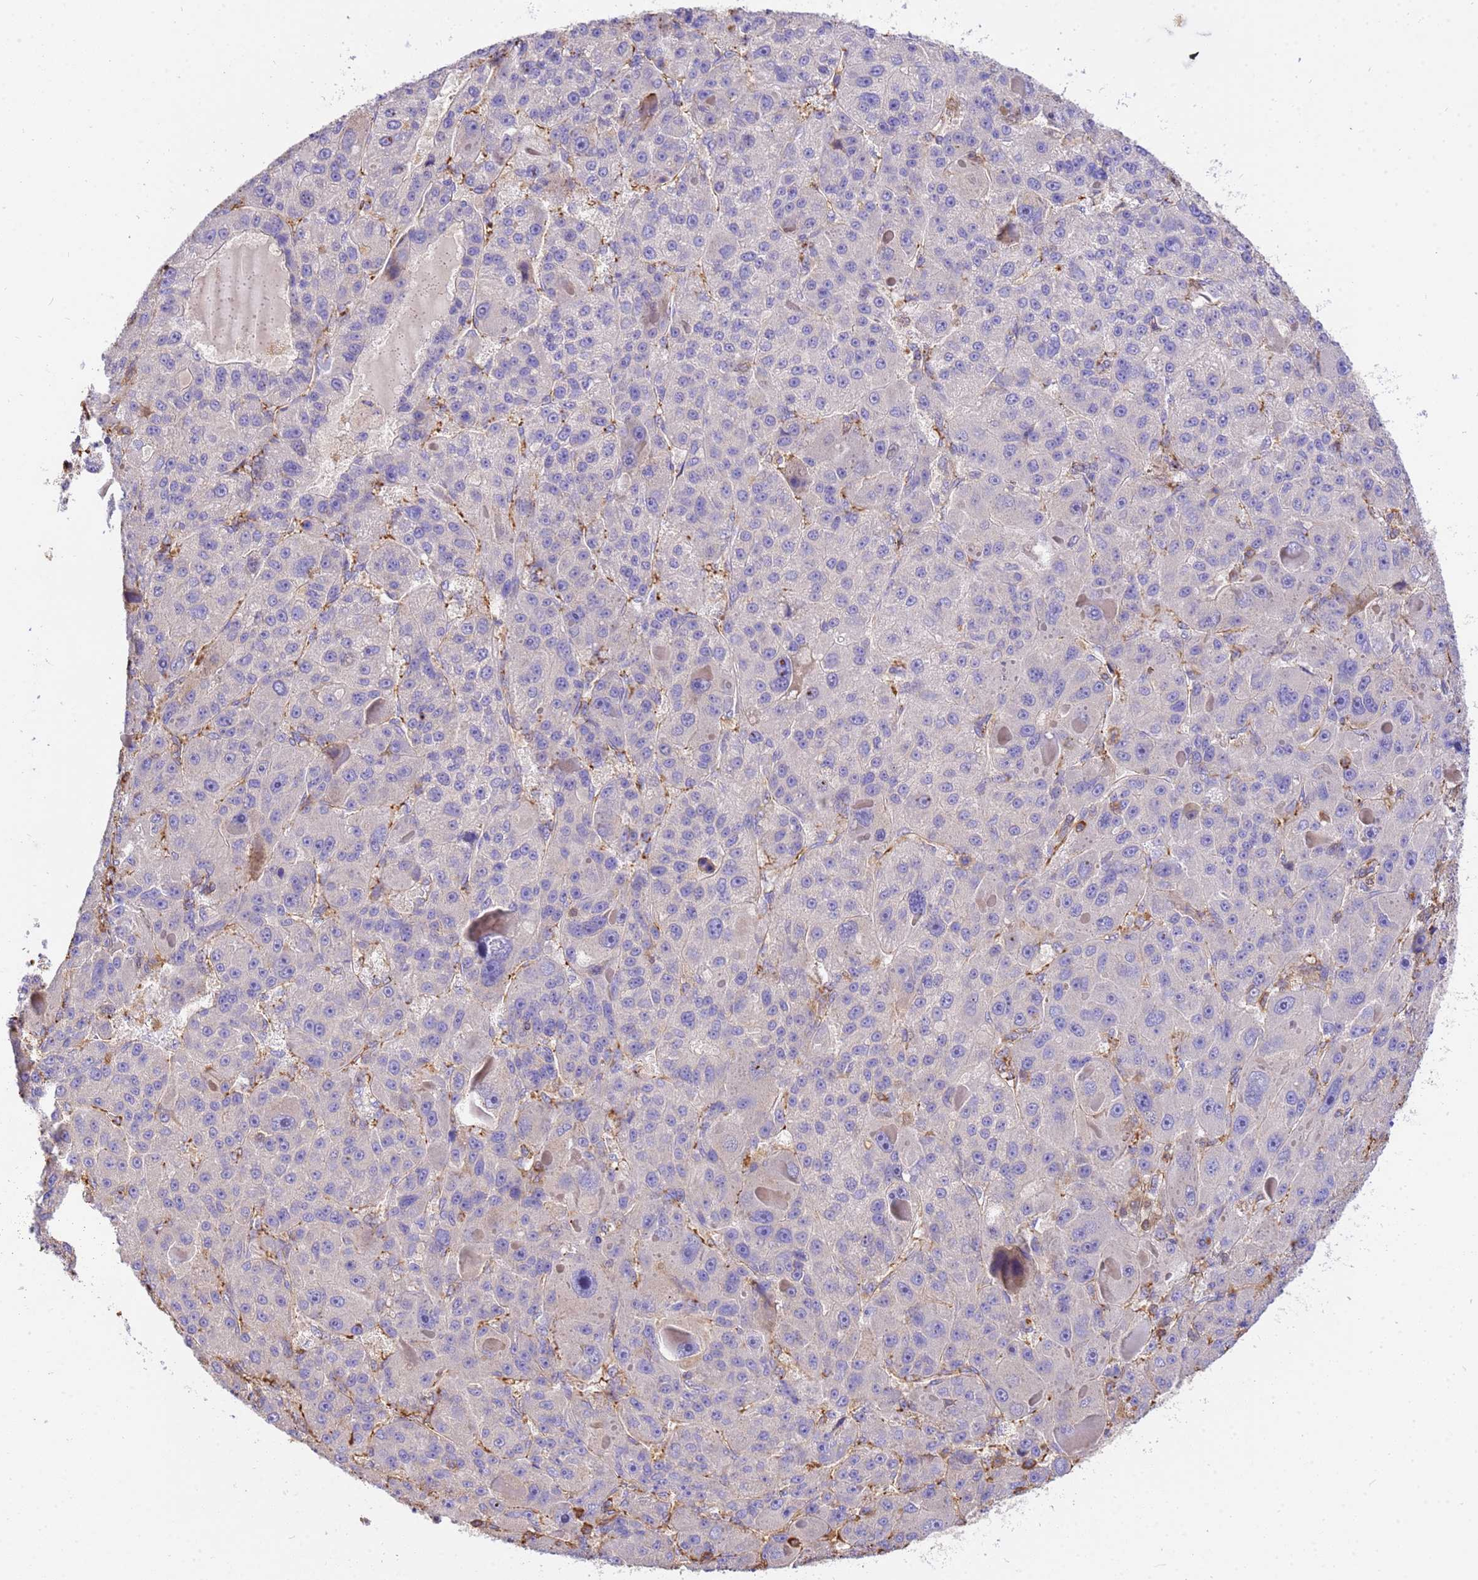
{"staining": {"intensity": "negative", "quantity": "none", "location": "none"}, "tissue": "liver cancer", "cell_type": "Tumor cells", "image_type": "cancer", "snomed": [{"axis": "morphology", "description": "Carcinoma, Hepatocellular, NOS"}, {"axis": "topography", "description": "Liver"}], "caption": "There is no significant expression in tumor cells of liver cancer (hepatocellular carcinoma). (DAB IHC, high magnification).", "gene": "WDR64", "patient": {"sex": "male", "age": 76}}